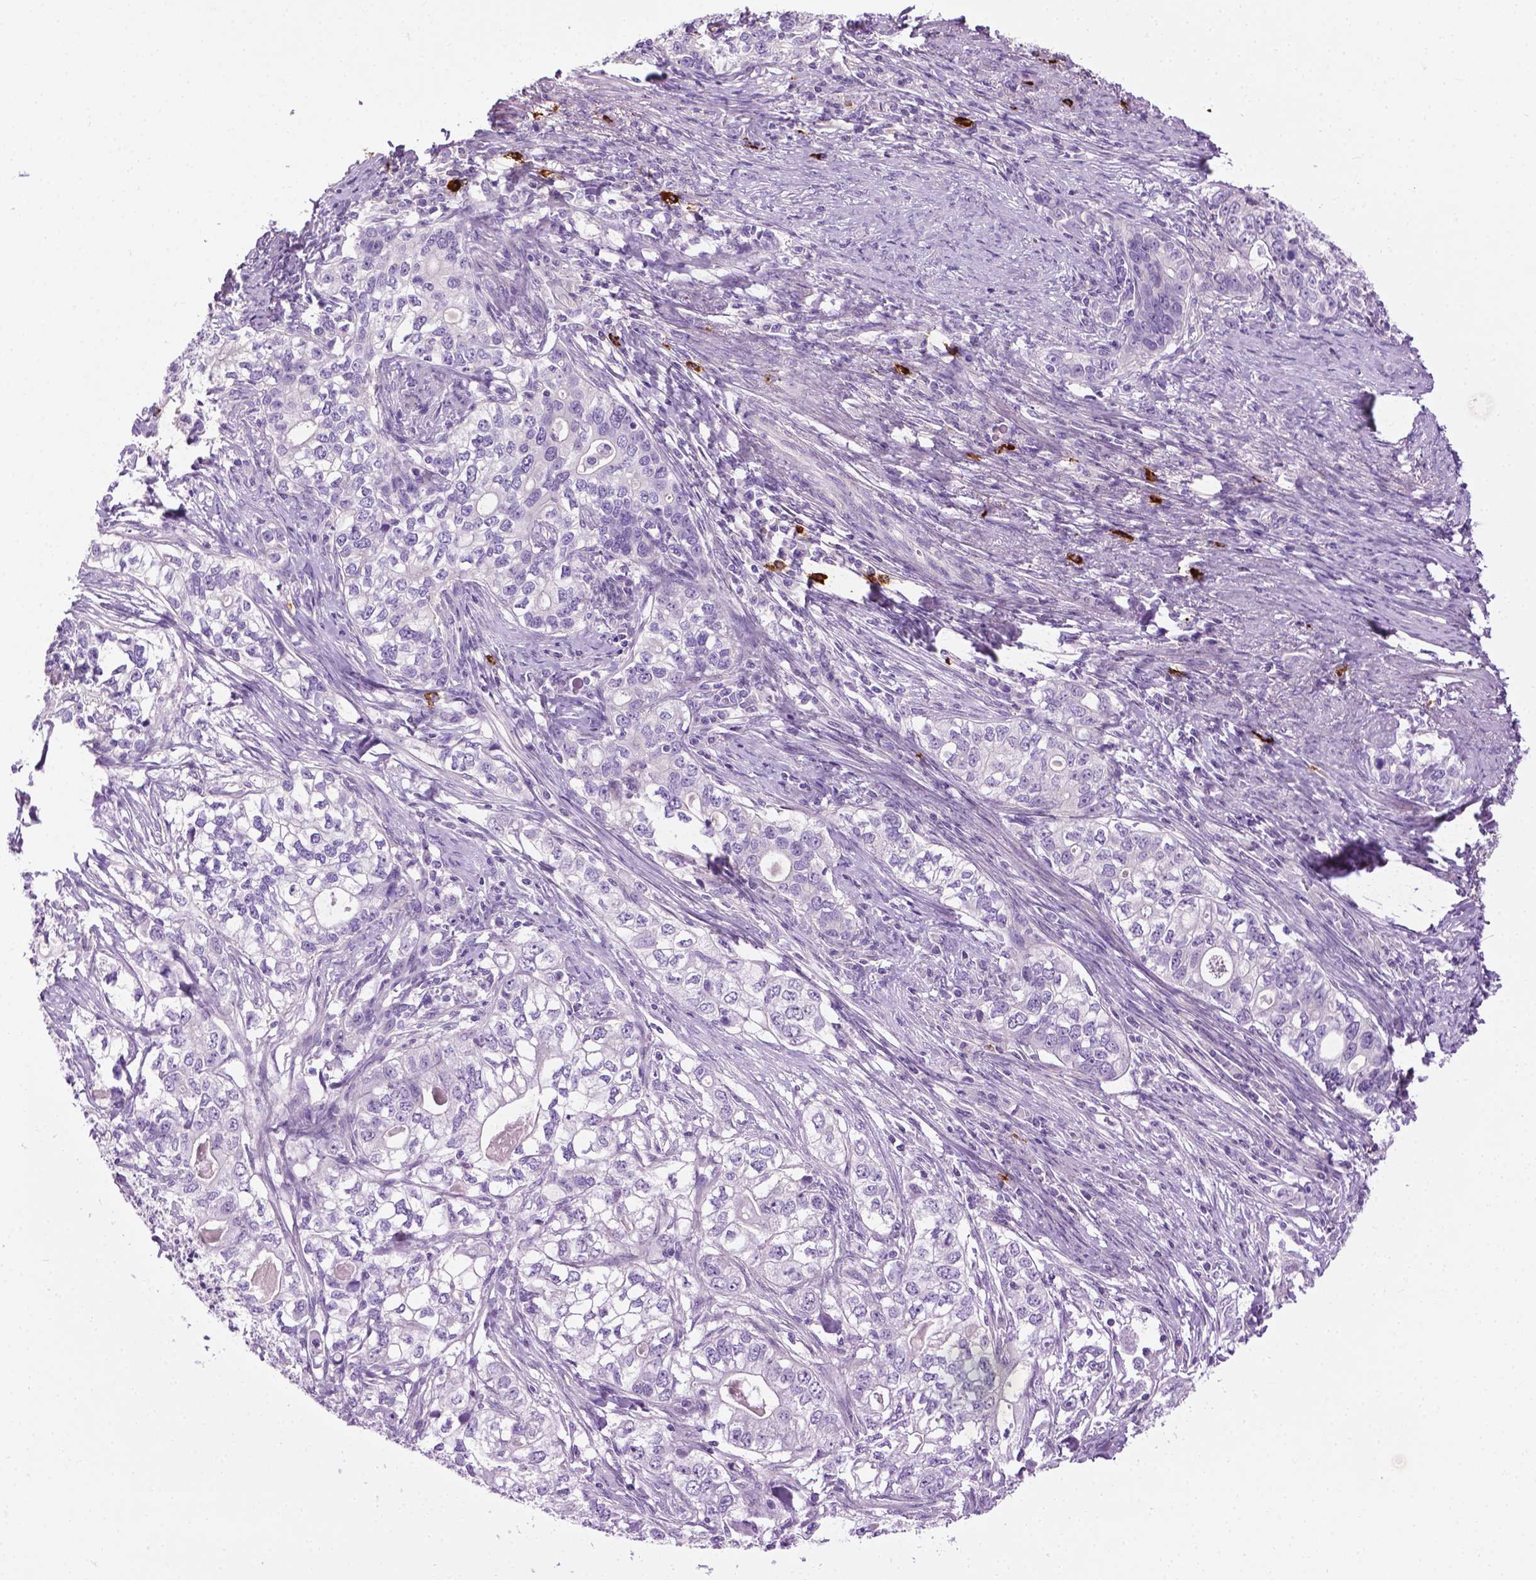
{"staining": {"intensity": "negative", "quantity": "none", "location": "none"}, "tissue": "stomach cancer", "cell_type": "Tumor cells", "image_type": "cancer", "snomed": [{"axis": "morphology", "description": "Adenocarcinoma, NOS"}, {"axis": "topography", "description": "Stomach, lower"}], "caption": "Tumor cells show no significant positivity in stomach cancer (adenocarcinoma). (DAB (3,3'-diaminobenzidine) immunohistochemistry, high magnification).", "gene": "SPECC1L", "patient": {"sex": "female", "age": 72}}